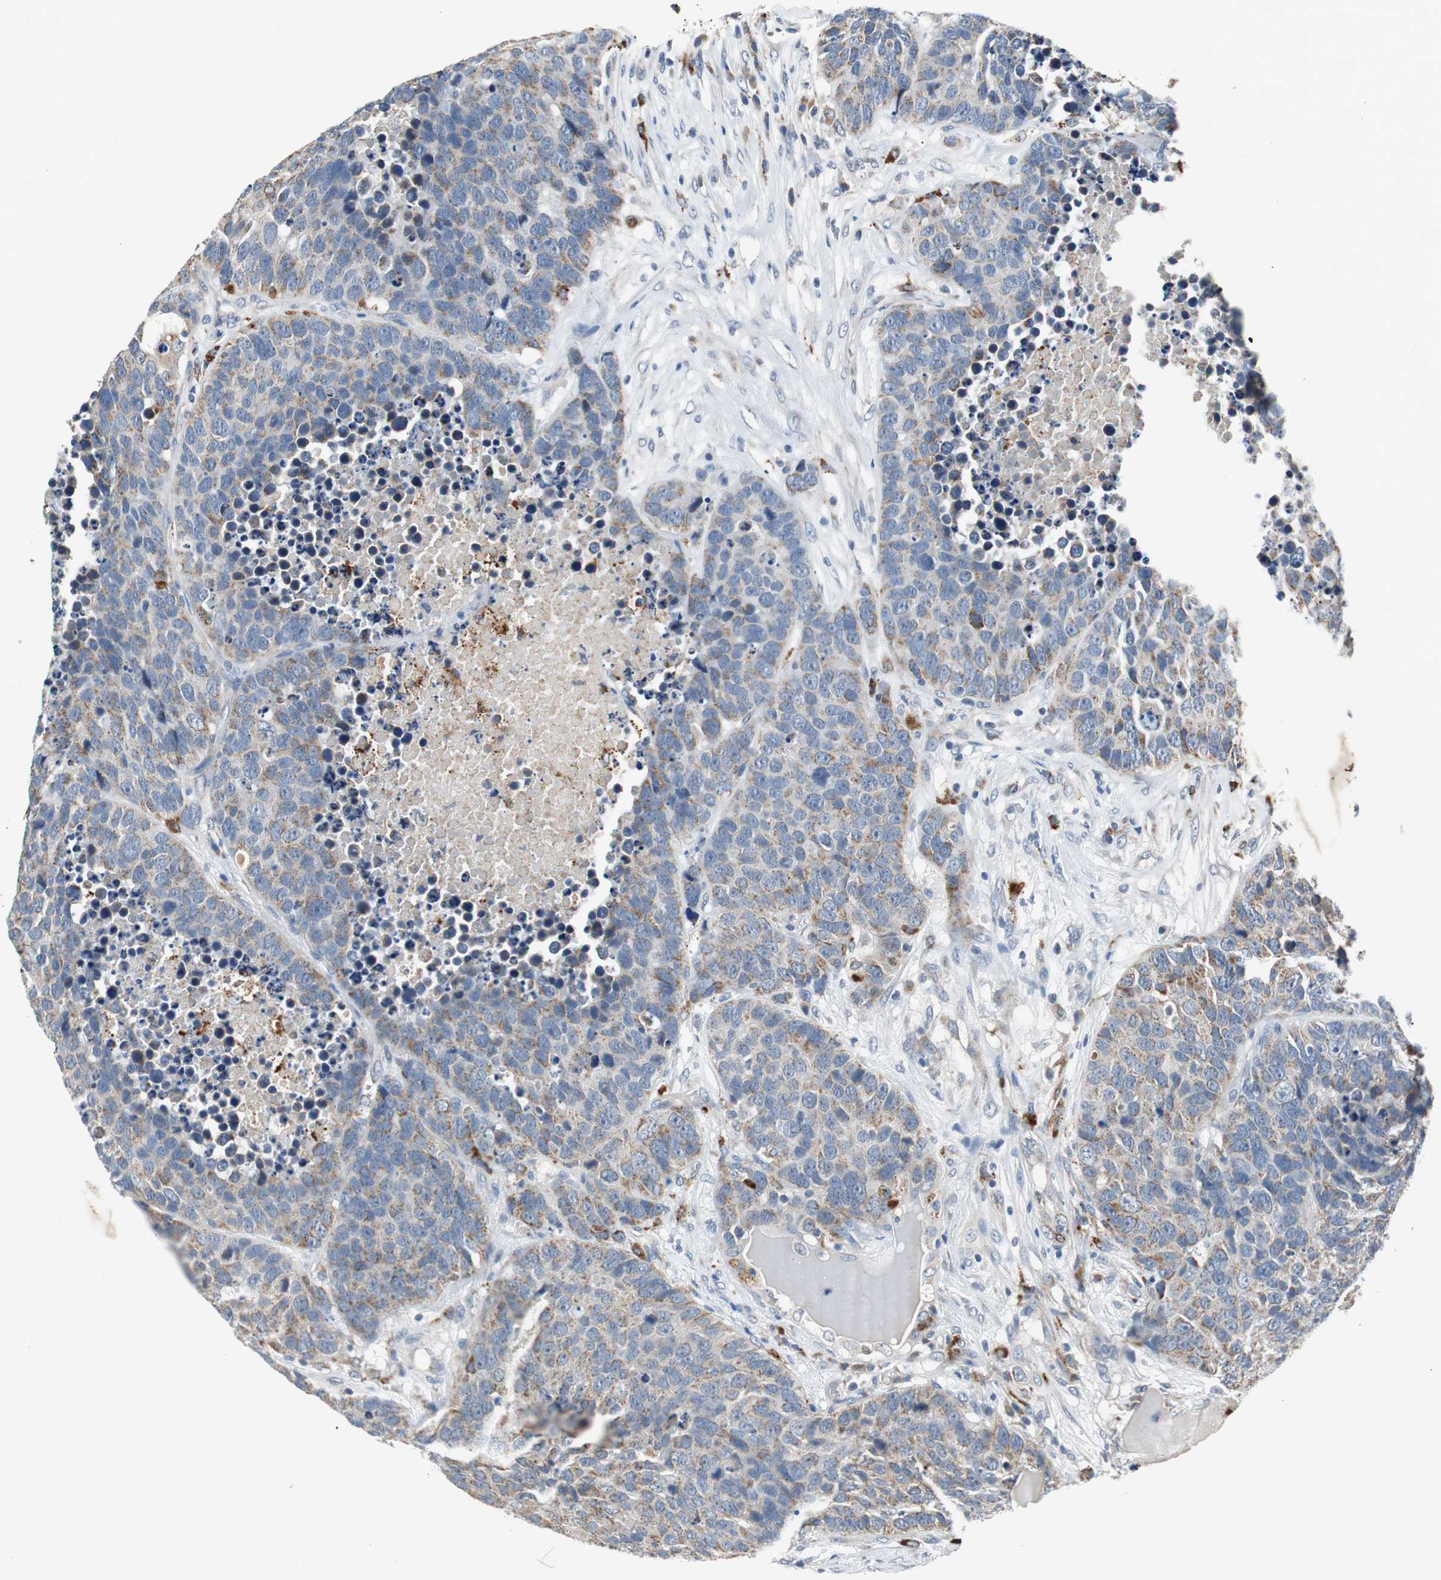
{"staining": {"intensity": "weak", "quantity": "25%-75%", "location": "cytoplasmic/membranous"}, "tissue": "carcinoid", "cell_type": "Tumor cells", "image_type": "cancer", "snomed": [{"axis": "morphology", "description": "Carcinoid, malignant, NOS"}, {"axis": "topography", "description": "Lung"}], "caption": "This photomicrograph demonstrates immunohistochemistry (IHC) staining of human carcinoid (malignant), with low weak cytoplasmic/membranous positivity in approximately 25%-75% of tumor cells.", "gene": "NLGN1", "patient": {"sex": "male", "age": 60}}